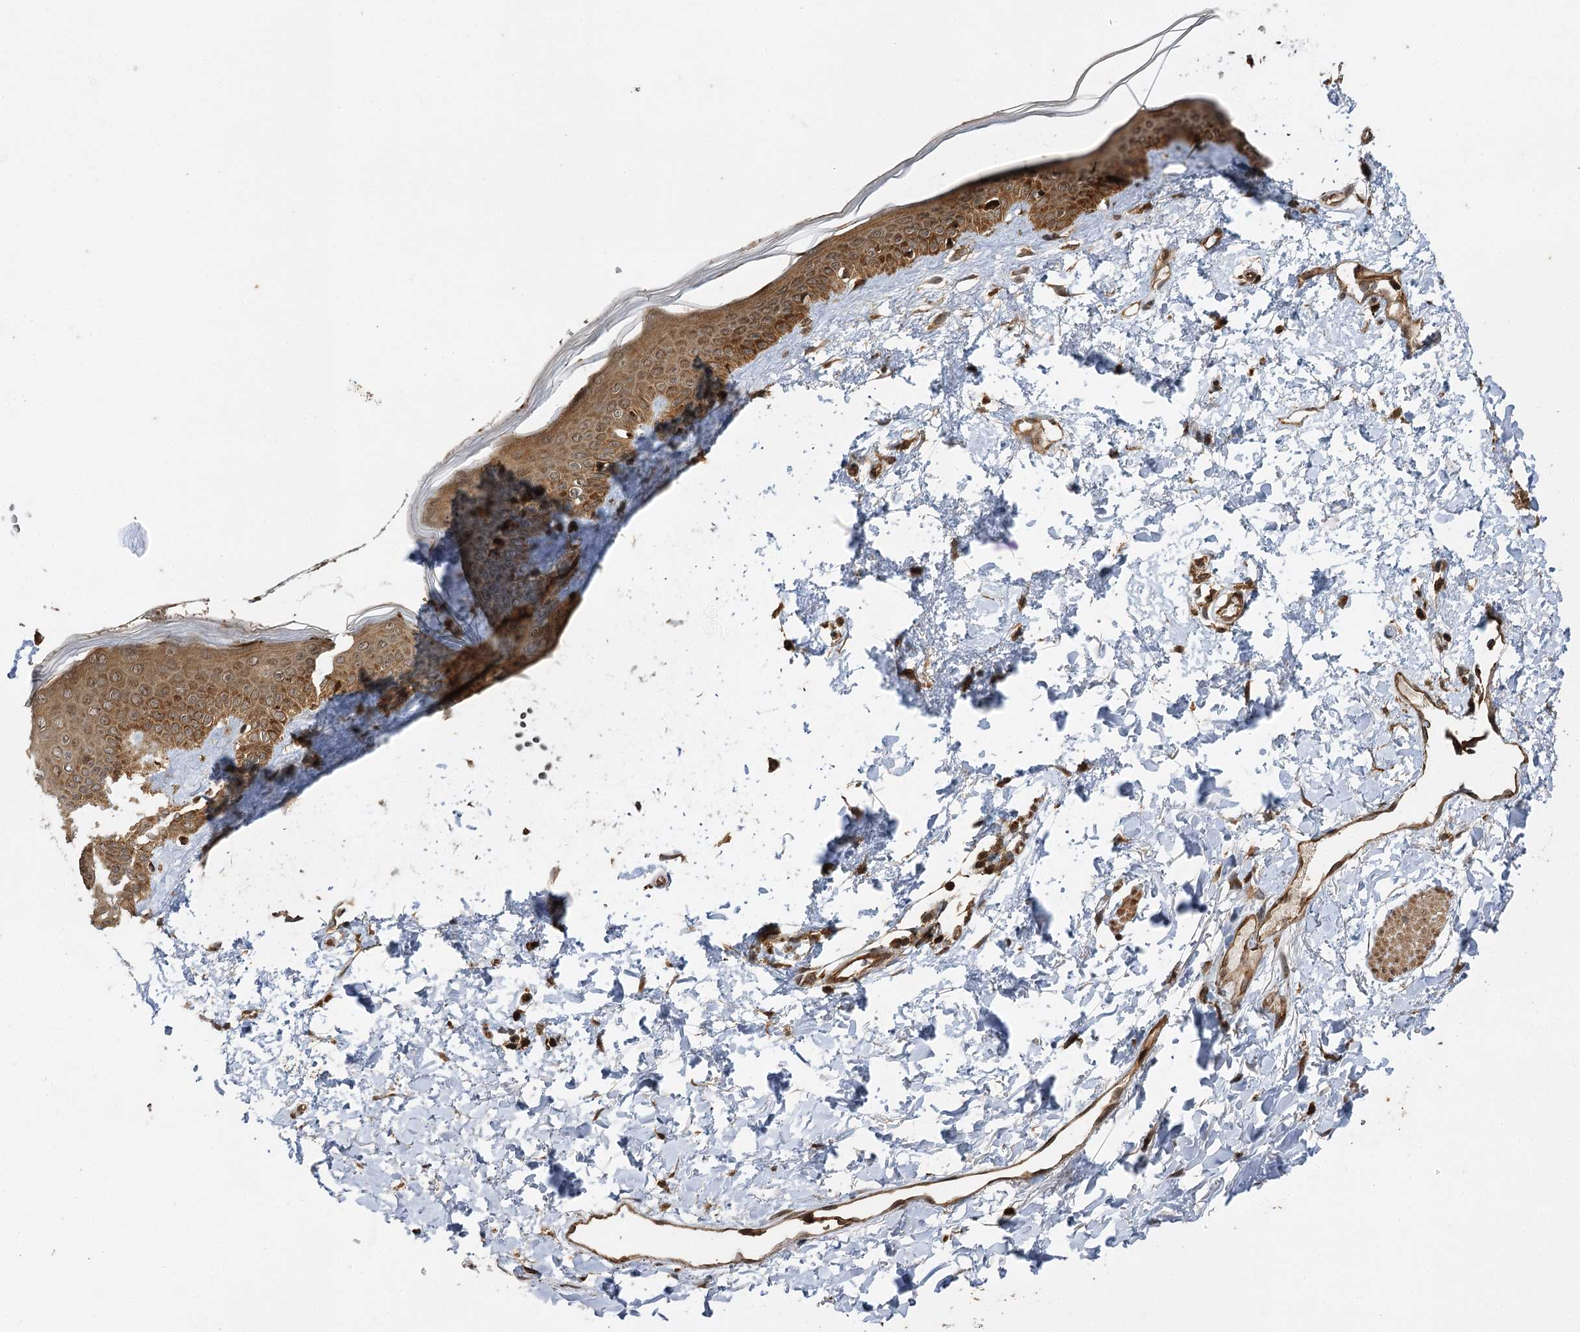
{"staining": {"intensity": "moderate", "quantity": ">75%", "location": "cytoplasmic/membranous"}, "tissue": "skin", "cell_type": "Fibroblasts", "image_type": "normal", "snomed": [{"axis": "morphology", "description": "Normal tissue, NOS"}, {"axis": "topography", "description": "Skin"}], "caption": "High-magnification brightfield microscopy of unremarkable skin stained with DAB (brown) and counterstained with hematoxylin (blue). fibroblasts exhibit moderate cytoplasmic/membranous staining is seen in about>75% of cells.", "gene": "IL11RA", "patient": {"sex": "female", "age": 58}}